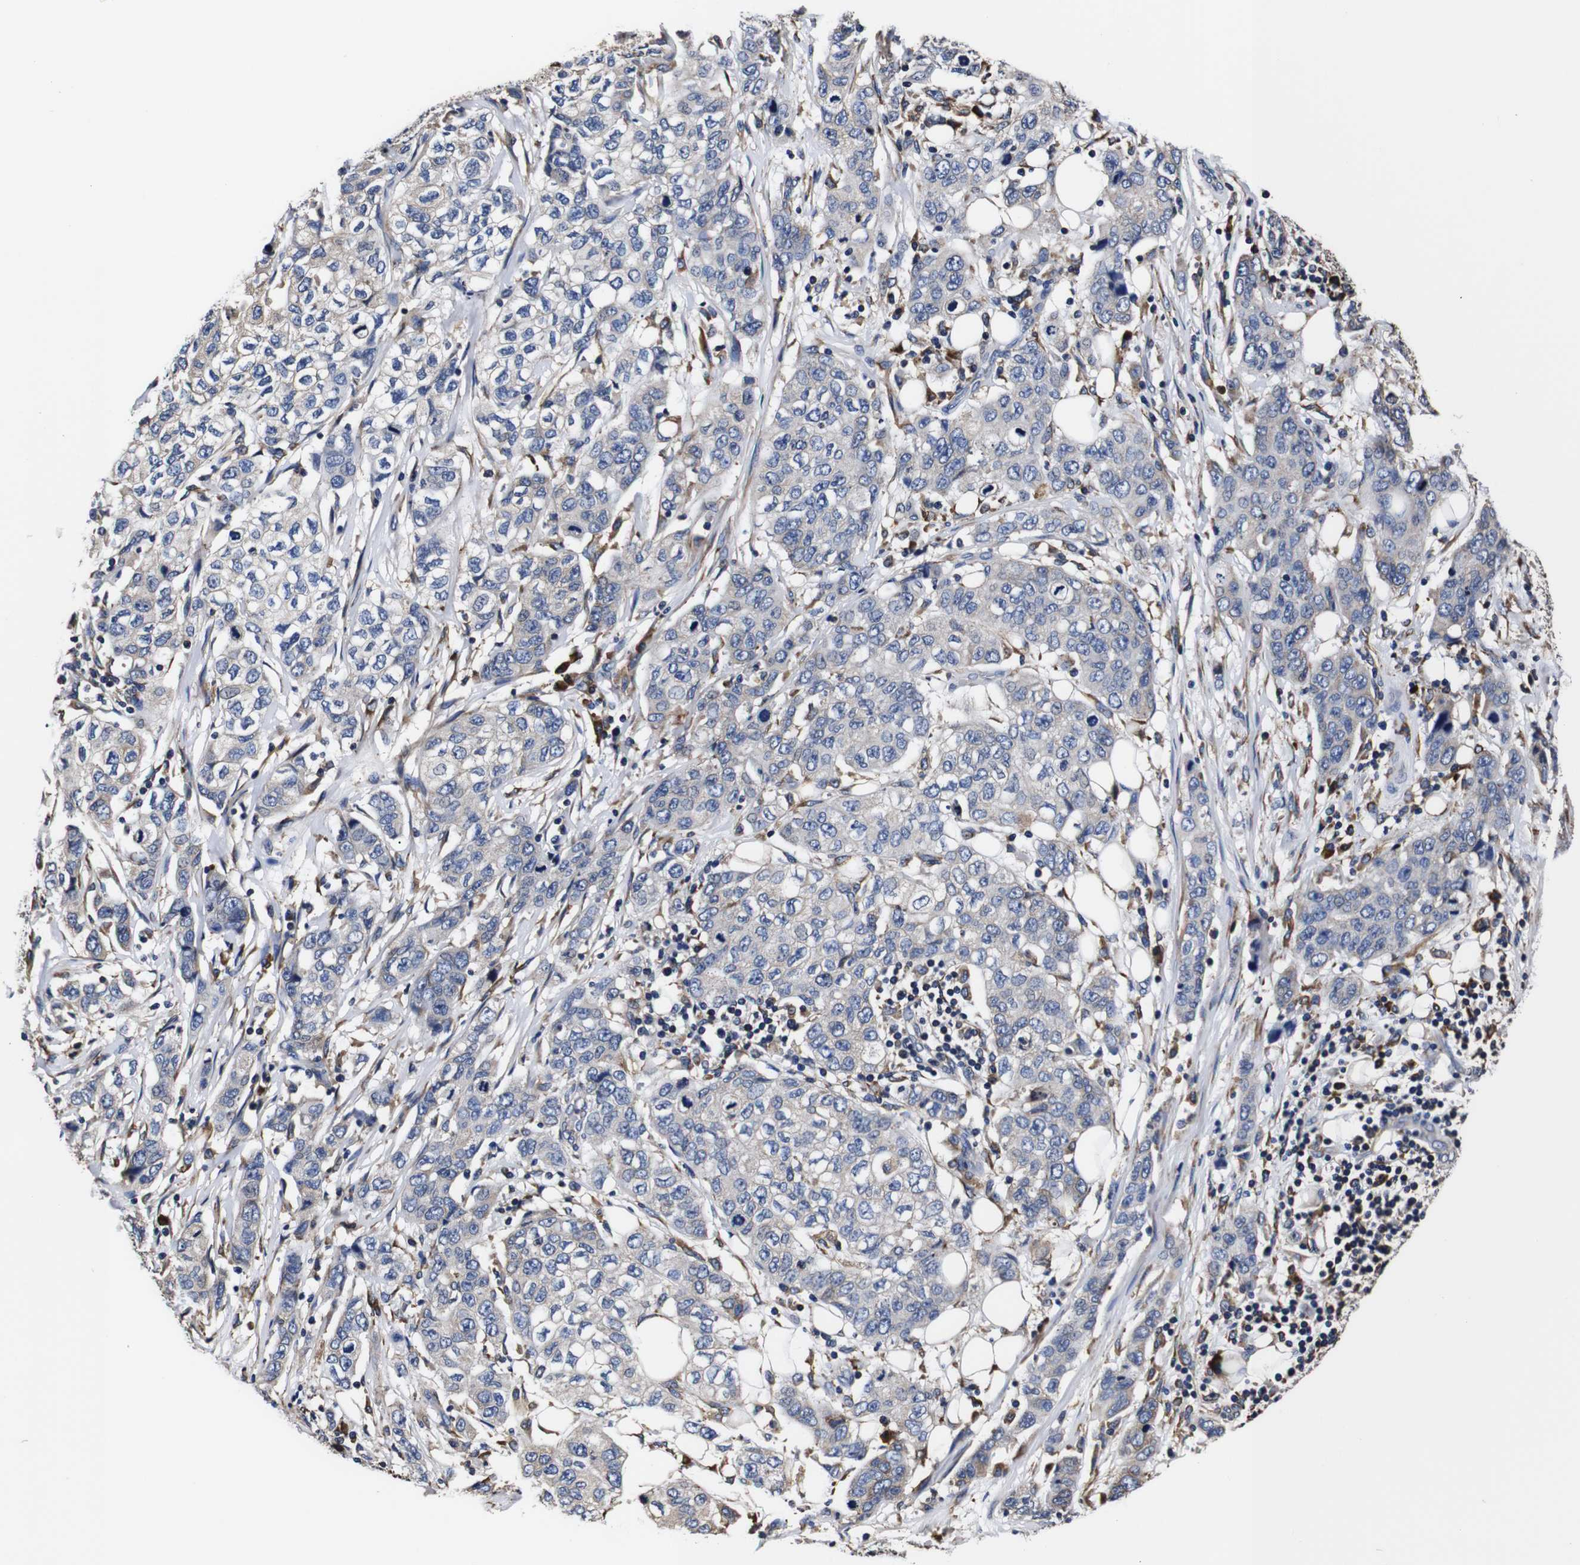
{"staining": {"intensity": "negative", "quantity": "none", "location": "none"}, "tissue": "stomach cancer", "cell_type": "Tumor cells", "image_type": "cancer", "snomed": [{"axis": "morphology", "description": "Adenocarcinoma, NOS"}, {"axis": "topography", "description": "Stomach"}], "caption": "This is an immunohistochemistry photomicrograph of human stomach adenocarcinoma. There is no staining in tumor cells.", "gene": "PPIB", "patient": {"sex": "male", "age": 48}}